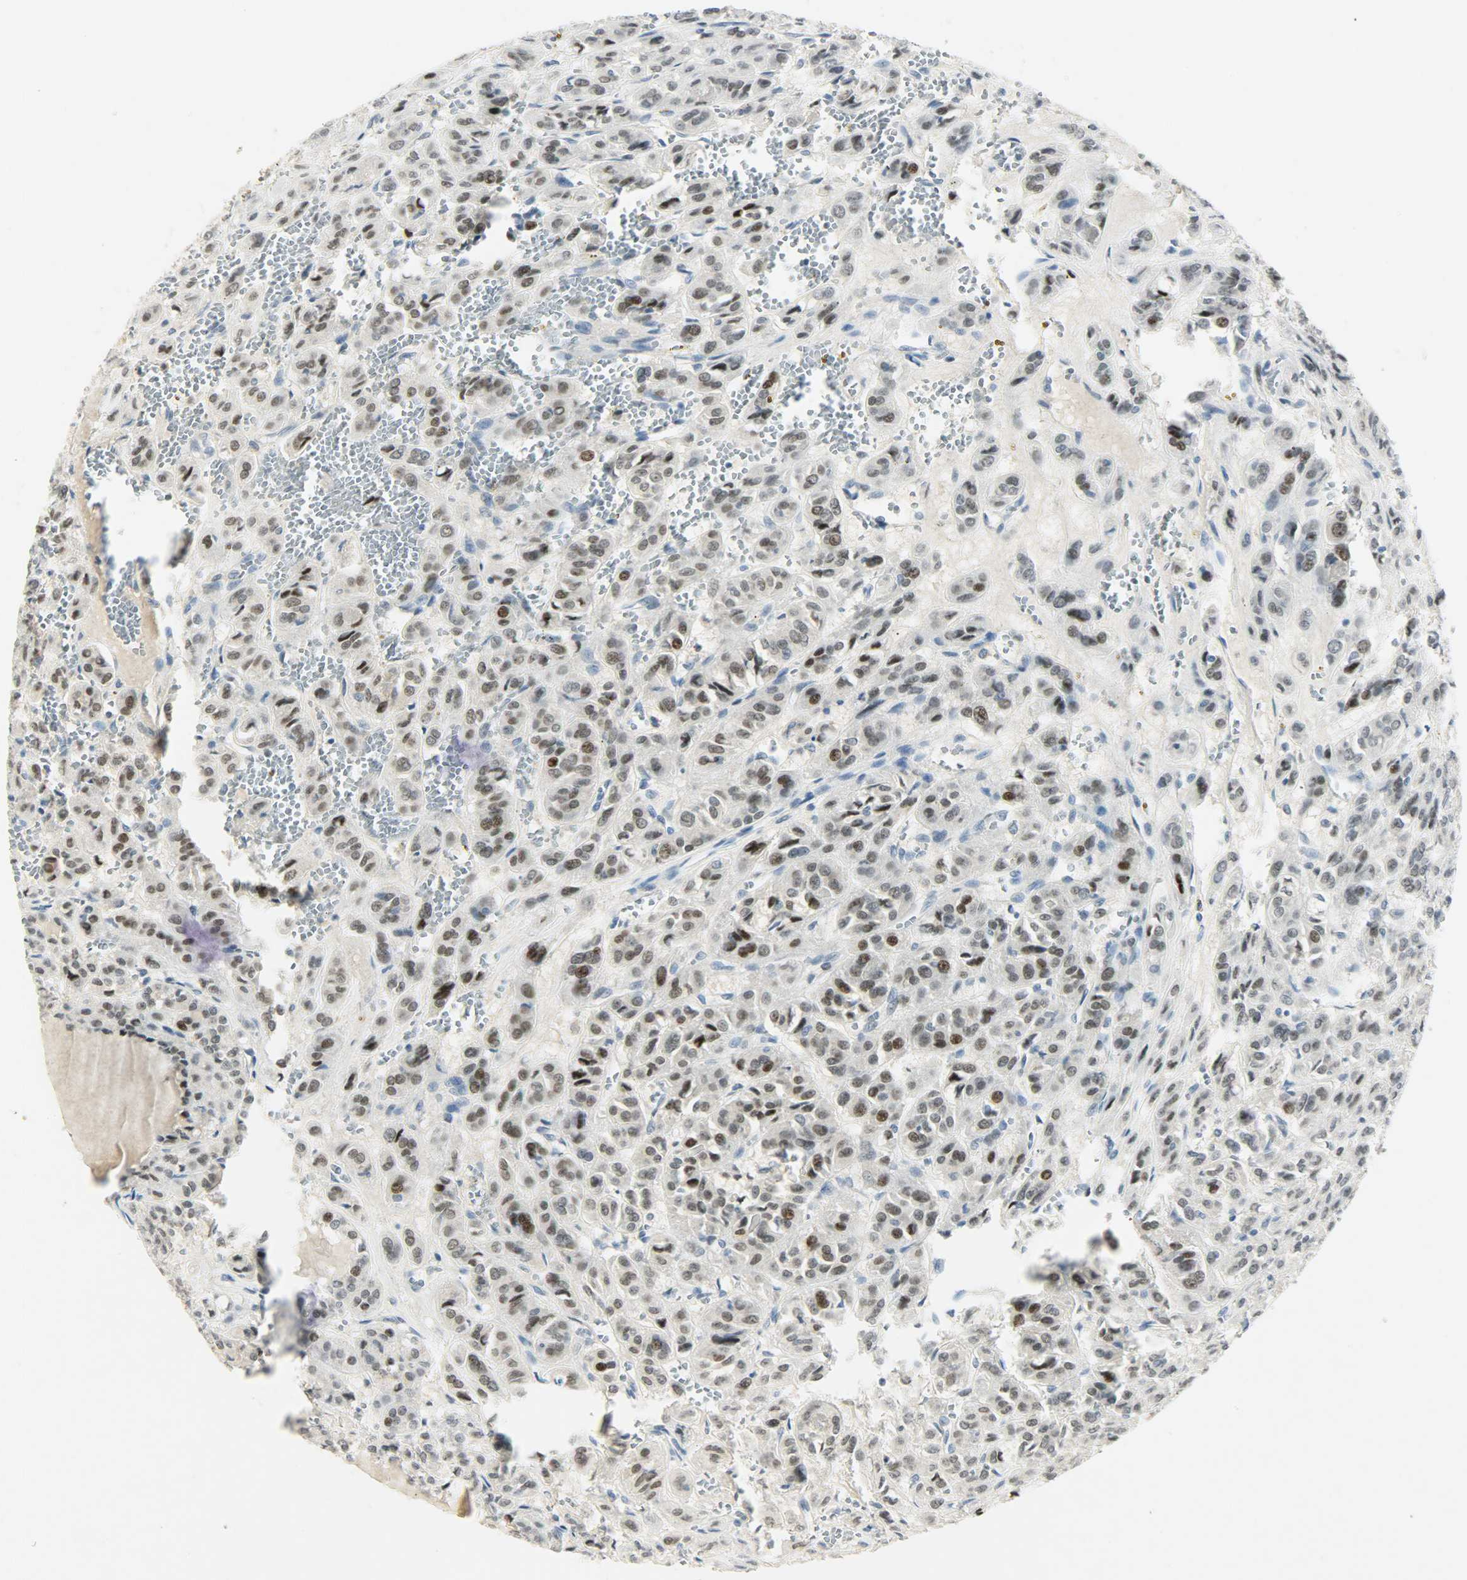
{"staining": {"intensity": "moderate", "quantity": ">75%", "location": "nuclear"}, "tissue": "thyroid cancer", "cell_type": "Tumor cells", "image_type": "cancer", "snomed": [{"axis": "morphology", "description": "Follicular adenoma carcinoma, NOS"}, {"axis": "topography", "description": "Thyroid gland"}], "caption": "Tumor cells demonstrate medium levels of moderate nuclear positivity in about >75% of cells in thyroid follicular adenoma carcinoma.", "gene": "PPARG", "patient": {"sex": "female", "age": 71}}